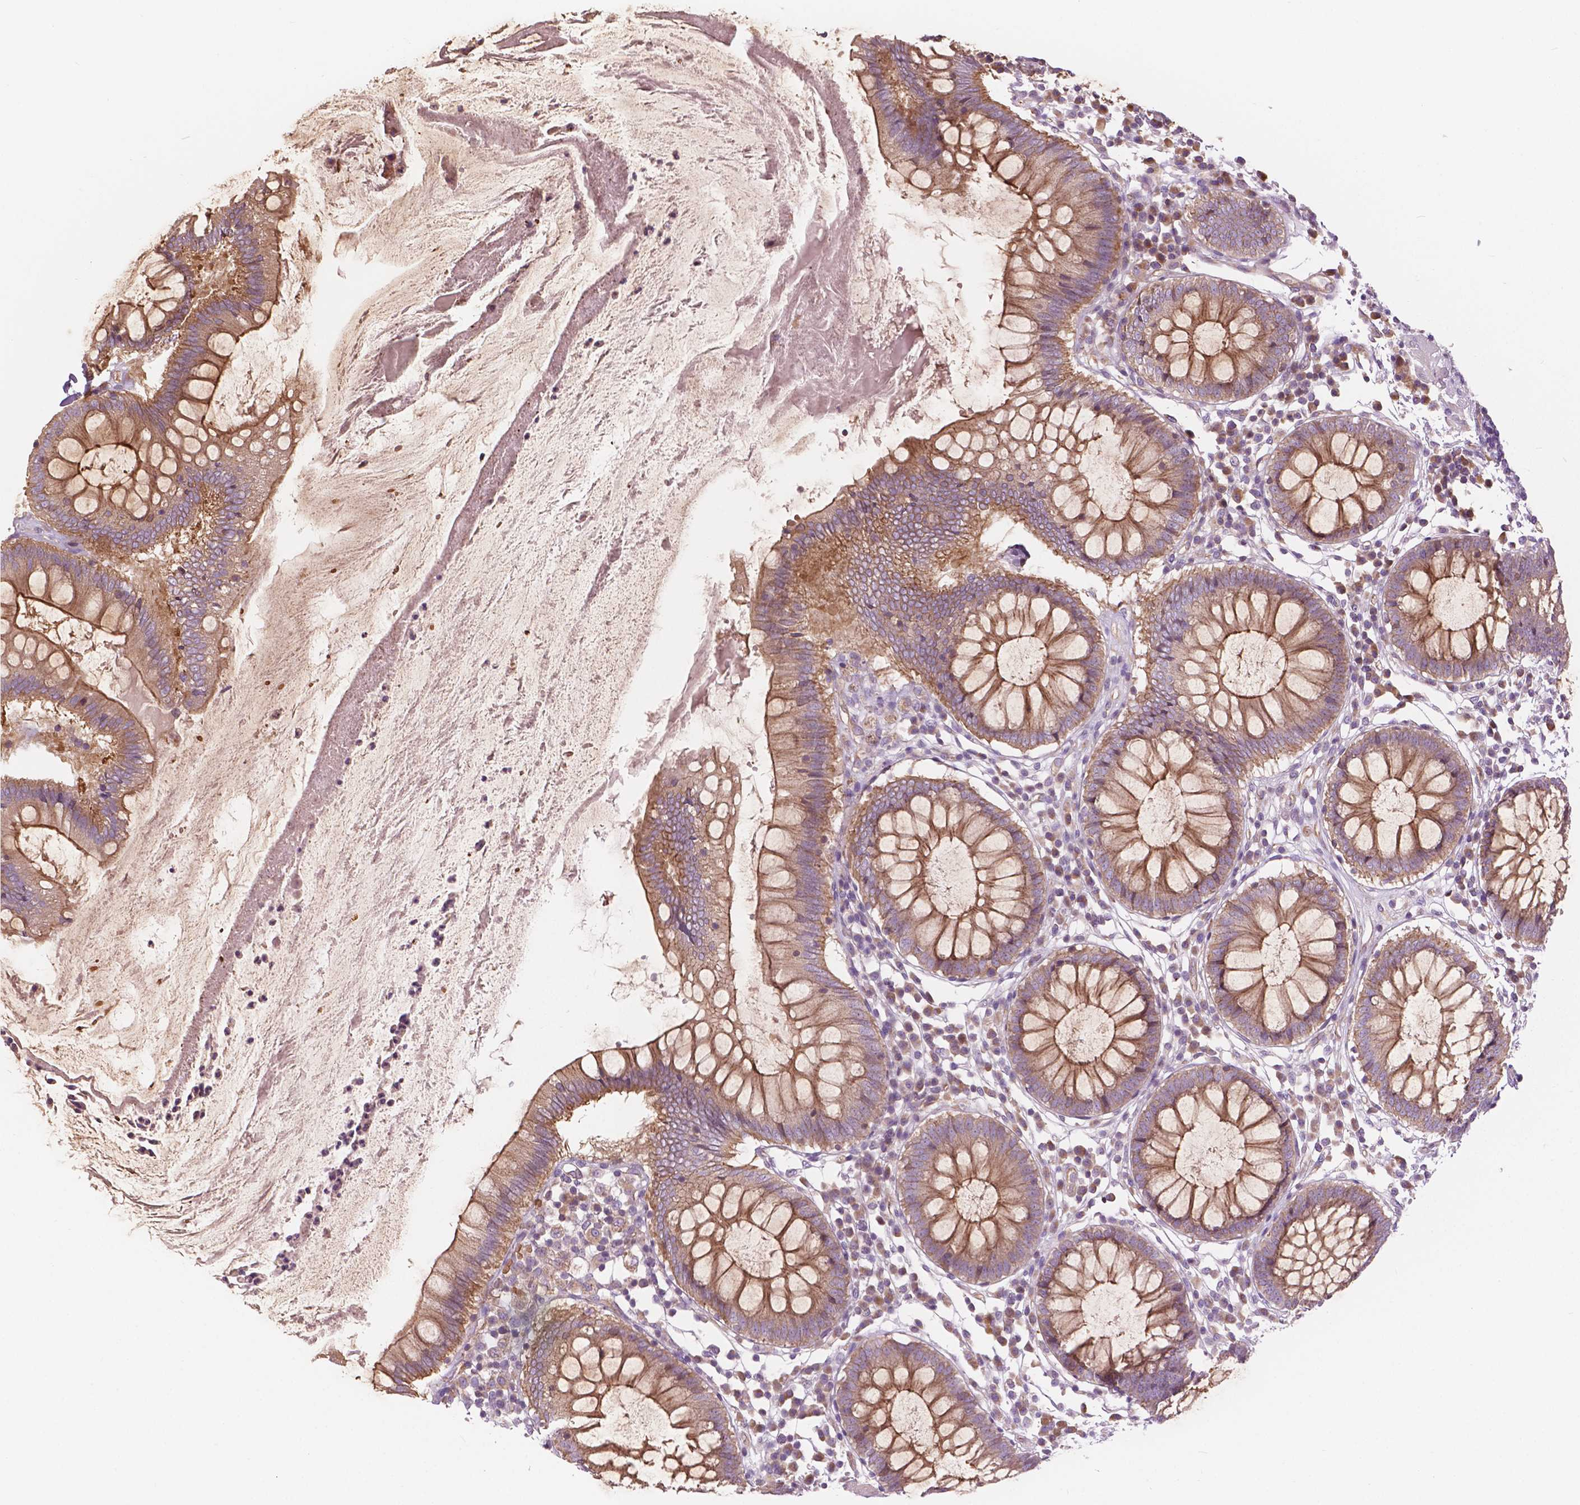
{"staining": {"intensity": "moderate", "quantity": "25%-75%", "location": "cytoplasmic/membranous"}, "tissue": "colon", "cell_type": "Endothelial cells", "image_type": "normal", "snomed": [{"axis": "morphology", "description": "Normal tissue, NOS"}, {"axis": "morphology", "description": "Adenocarcinoma, NOS"}, {"axis": "topography", "description": "Colon"}], "caption": "Colon stained with immunohistochemistry reveals moderate cytoplasmic/membranous expression in approximately 25%-75% of endothelial cells. Ihc stains the protein in brown and the nuclei are stained blue.", "gene": "SURF4", "patient": {"sex": "male", "age": 83}}